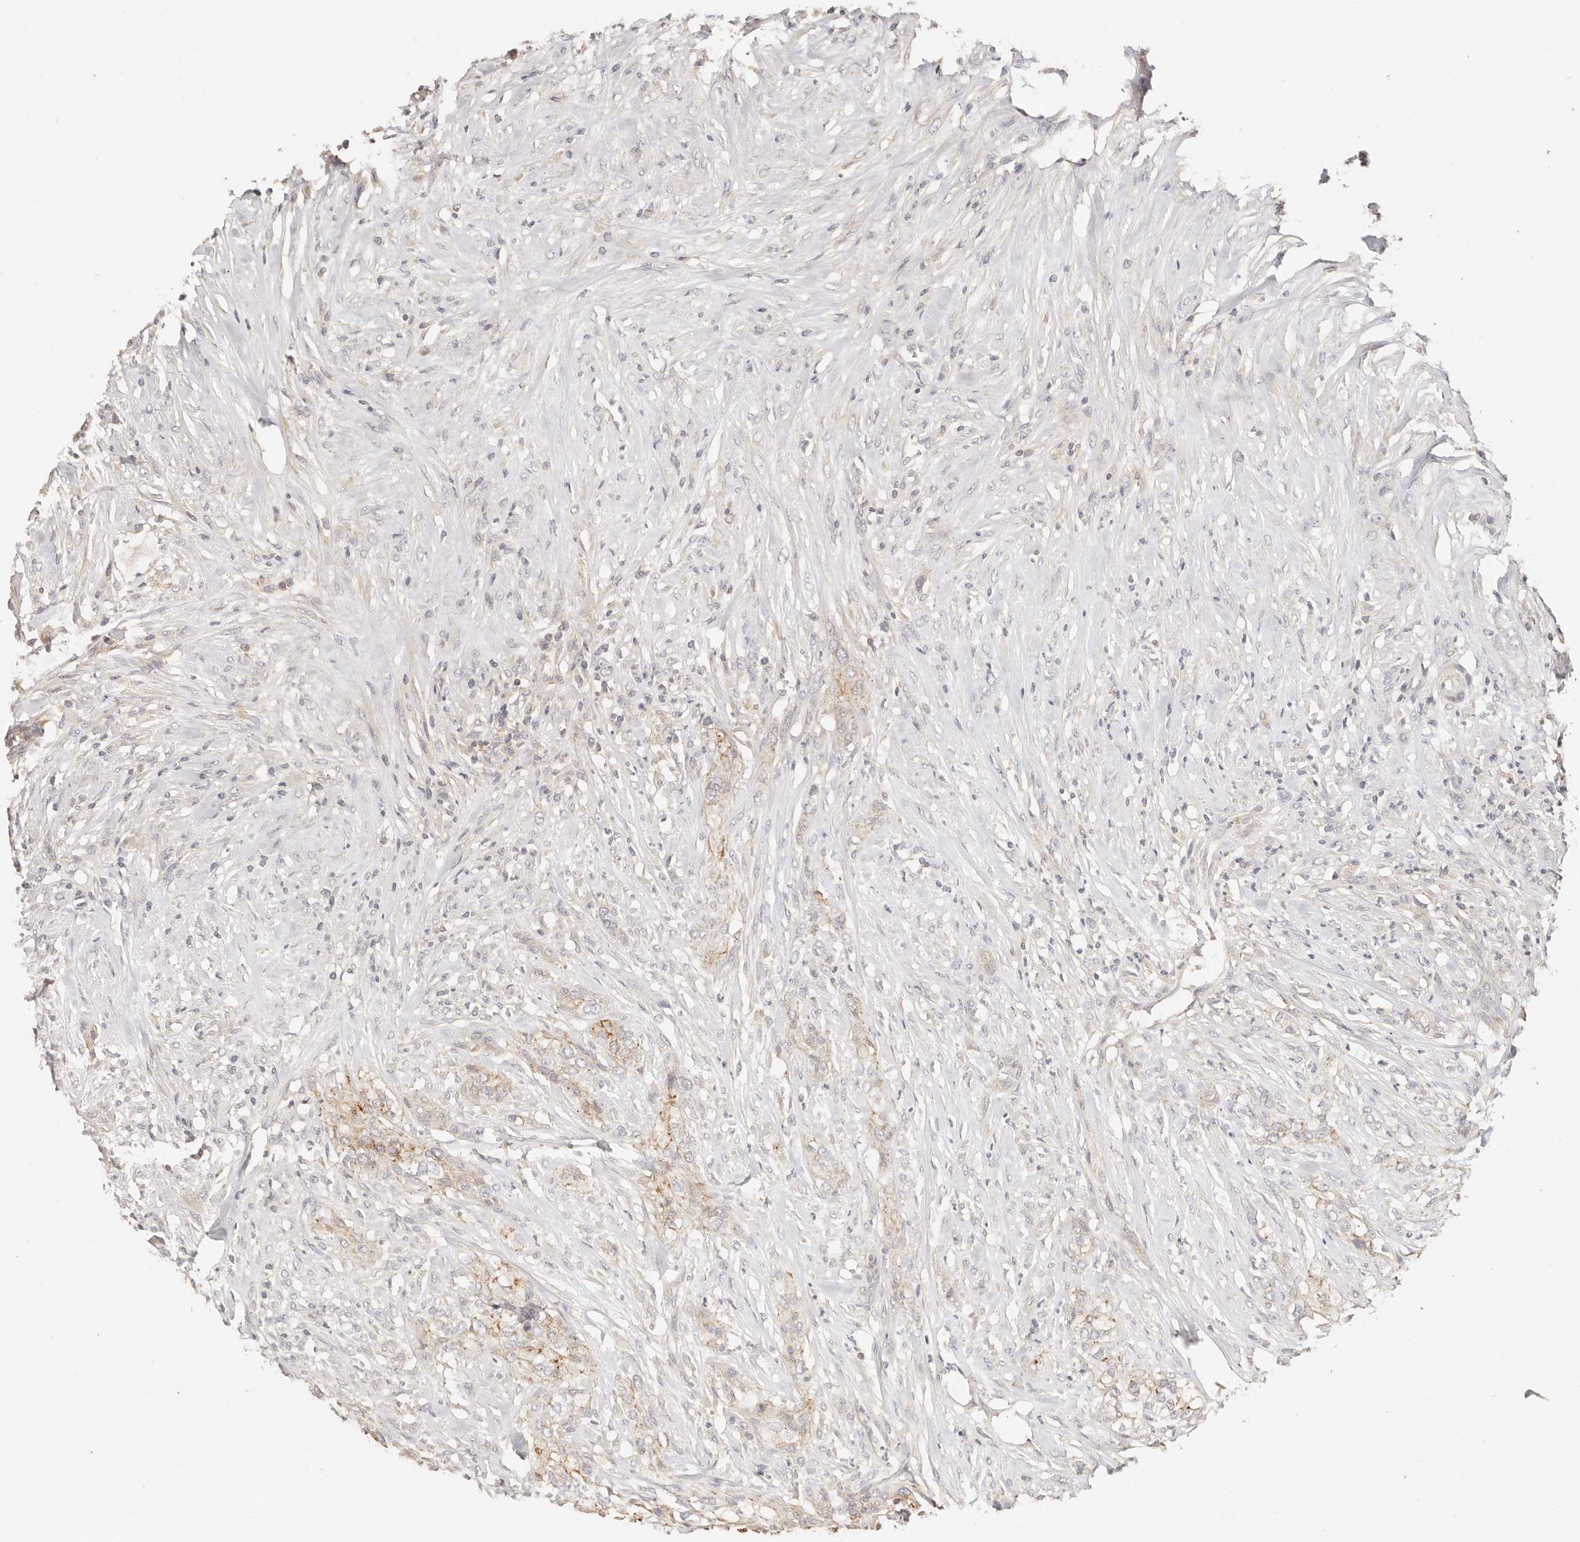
{"staining": {"intensity": "weak", "quantity": "<25%", "location": "cytoplasmic/membranous"}, "tissue": "urothelial cancer", "cell_type": "Tumor cells", "image_type": "cancer", "snomed": [{"axis": "morphology", "description": "Urothelial carcinoma, High grade"}, {"axis": "topography", "description": "Urinary bladder"}], "caption": "Immunohistochemistry (IHC) photomicrograph of urothelial cancer stained for a protein (brown), which exhibits no positivity in tumor cells. (Stains: DAB (3,3'-diaminobenzidine) immunohistochemistry with hematoxylin counter stain, Microscopy: brightfield microscopy at high magnification).", "gene": "CXADR", "patient": {"sex": "male", "age": 35}}